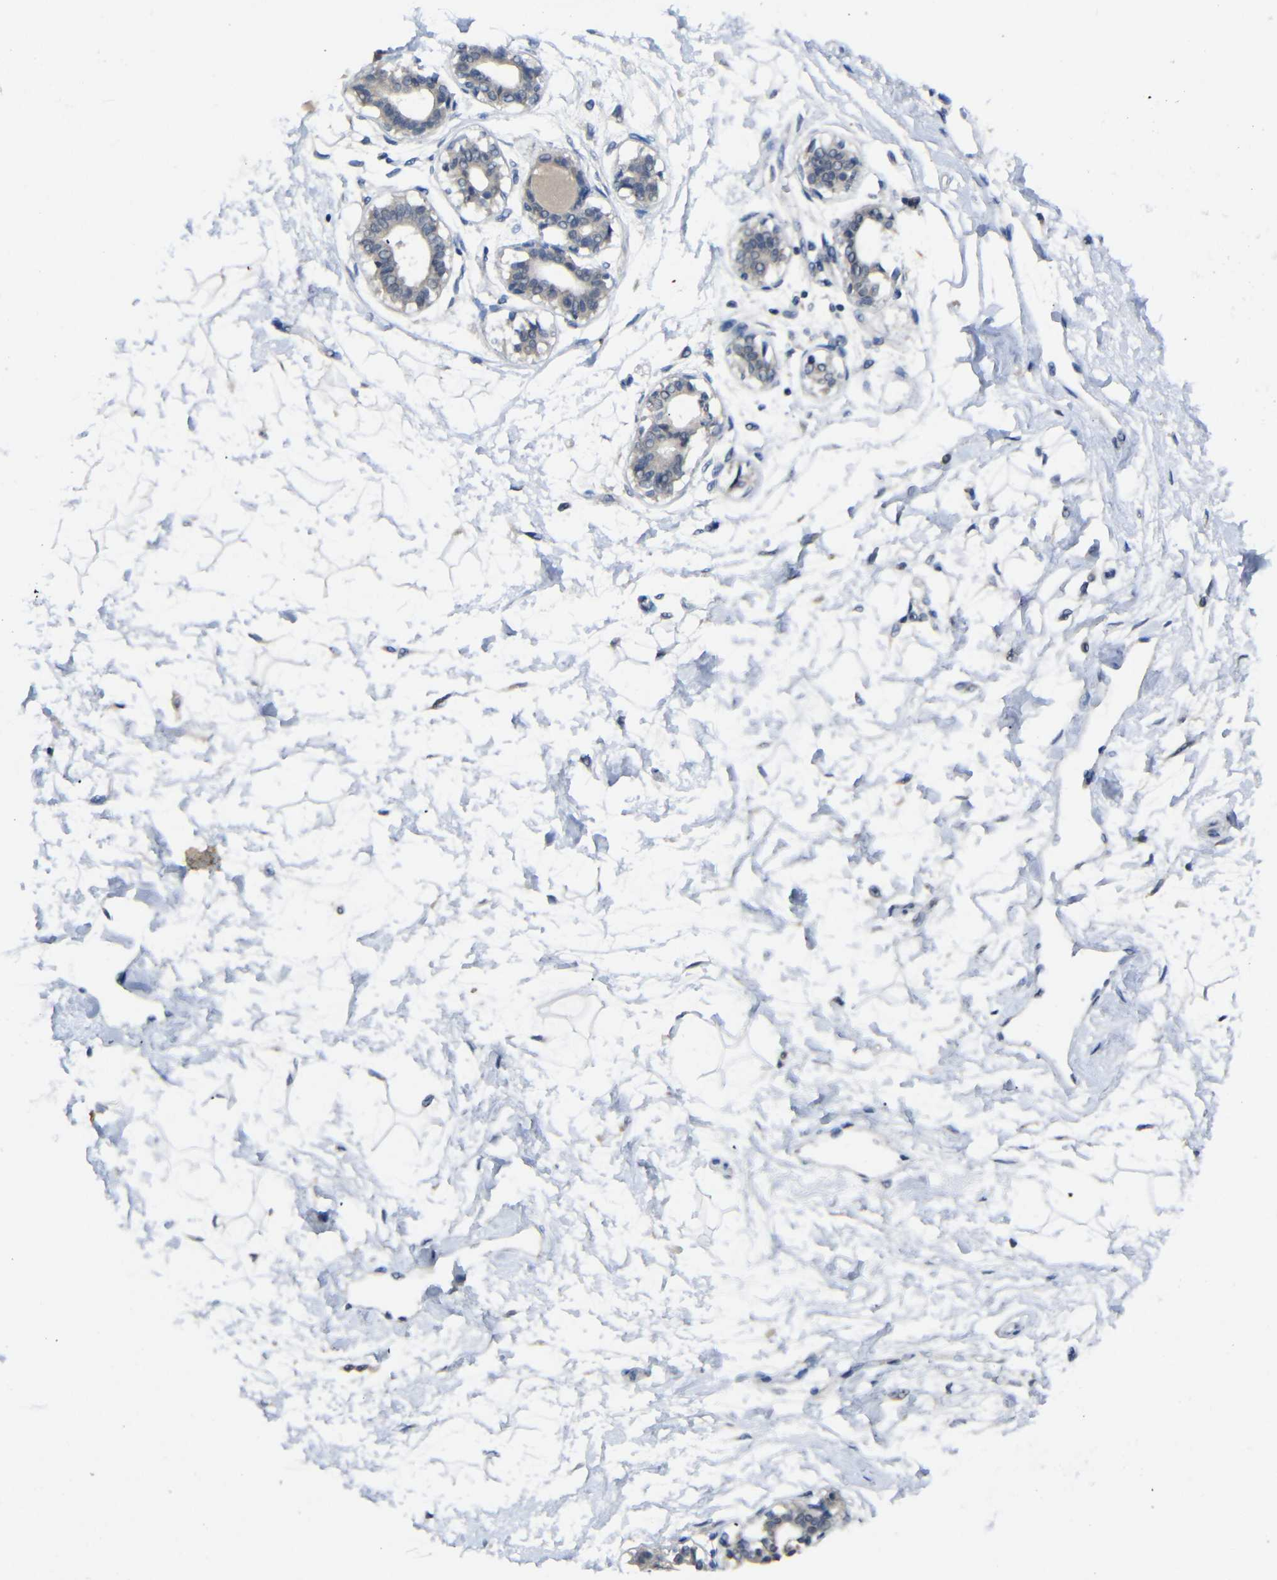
{"staining": {"intensity": "negative", "quantity": "none", "location": "none"}, "tissue": "breast", "cell_type": "Adipocytes", "image_type": "normal", "snomed": [{"axis": "morphology", "description": "Normal tissue, NOS"}, {"axis": "topography", "description": "Breast"}], "caption": "Breast stained for a protein using immunohistochemistry exhibits no expression adipocytes.", "gene": "HNF1A", "patient": {"sex": "female", "age": 45}}